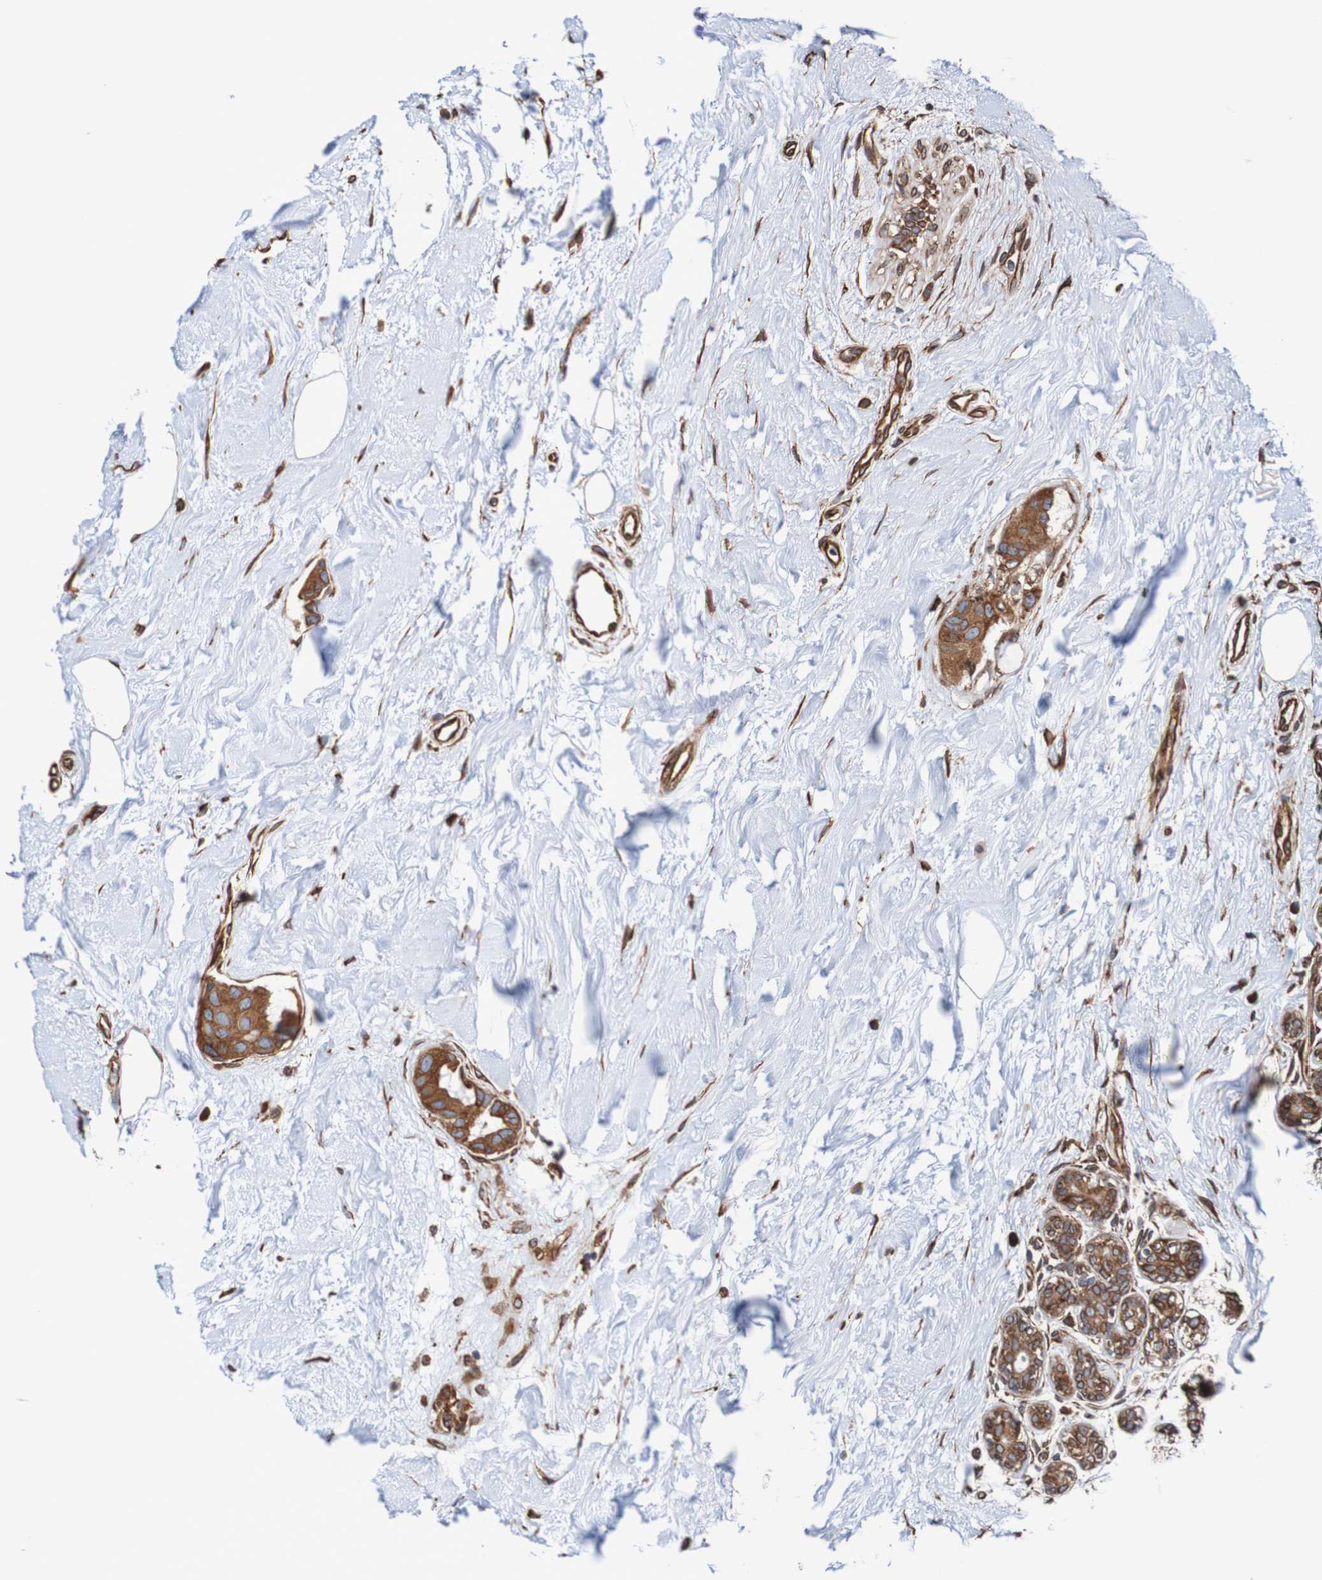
{"staining": {"intensity": "moderate", "quantity": ">75%", "location": "cytoplasmic/membranous,nuclear"}, "tissue": "breast cancer", "cell_type": "Tumor cells", "image_type": "cancer", "snomed": [{"axis": "morphology", "description": "Normal tissue, NOS"}, {"axis": "morphology", "description": "Duct carcinoma"}, {"axis": "topography", "description": "Breast"}], "caption": "DAB immunohistochemical staining of breast invasive ductal carcinoma displays moderate cytoplasmic/membranous and nuclear protein positivity in about >75% of tumor cells.", "gene": "TMEM109", "patient": {"sex": "female", "age": 39}}